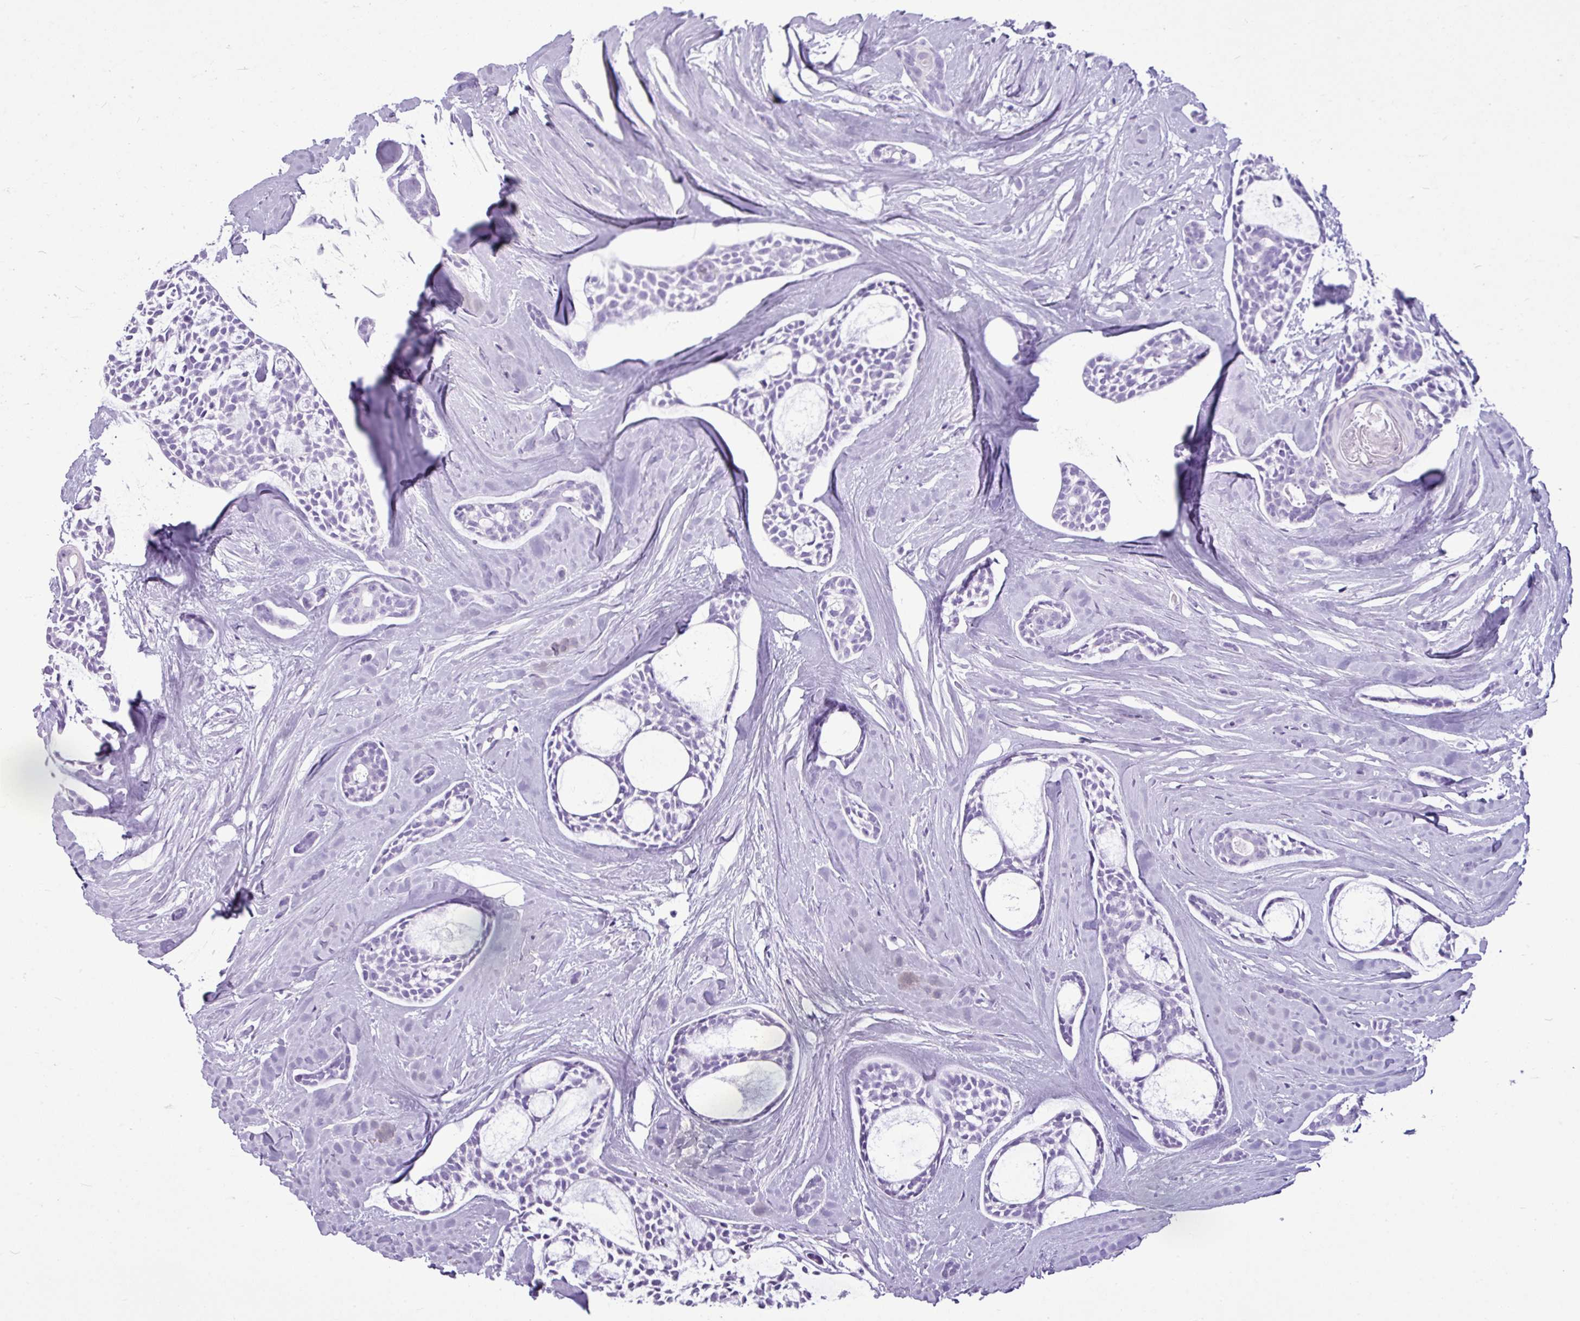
{"staining": {"intensity": "negative", "quantity": "none", "location": "none"}, "tissue": "head and neck cancer", "cell_type": "Tumor cells", "image_type": "cancer", "snomed": [{"axis": "morphology", "description": "Adenocarcinoma, NOS"}, {"axis": "topography", "description": "Subcutis"}, {"axis": "topography", "description": "Head-Neck"}], "caption": "High magnification brightfield microscopy of head and neck cancer stained with DAB (3,3'-diaminobenzidine) (brown) and counterstained with hematoxylin (blue): tumor cells show no significant positivity. (DAB (3,3'-diaminobenzidine) immunohistochemistry, high magnification).", "gene": "AMY1B", "patient": {"sex": "female", "age": 73}}